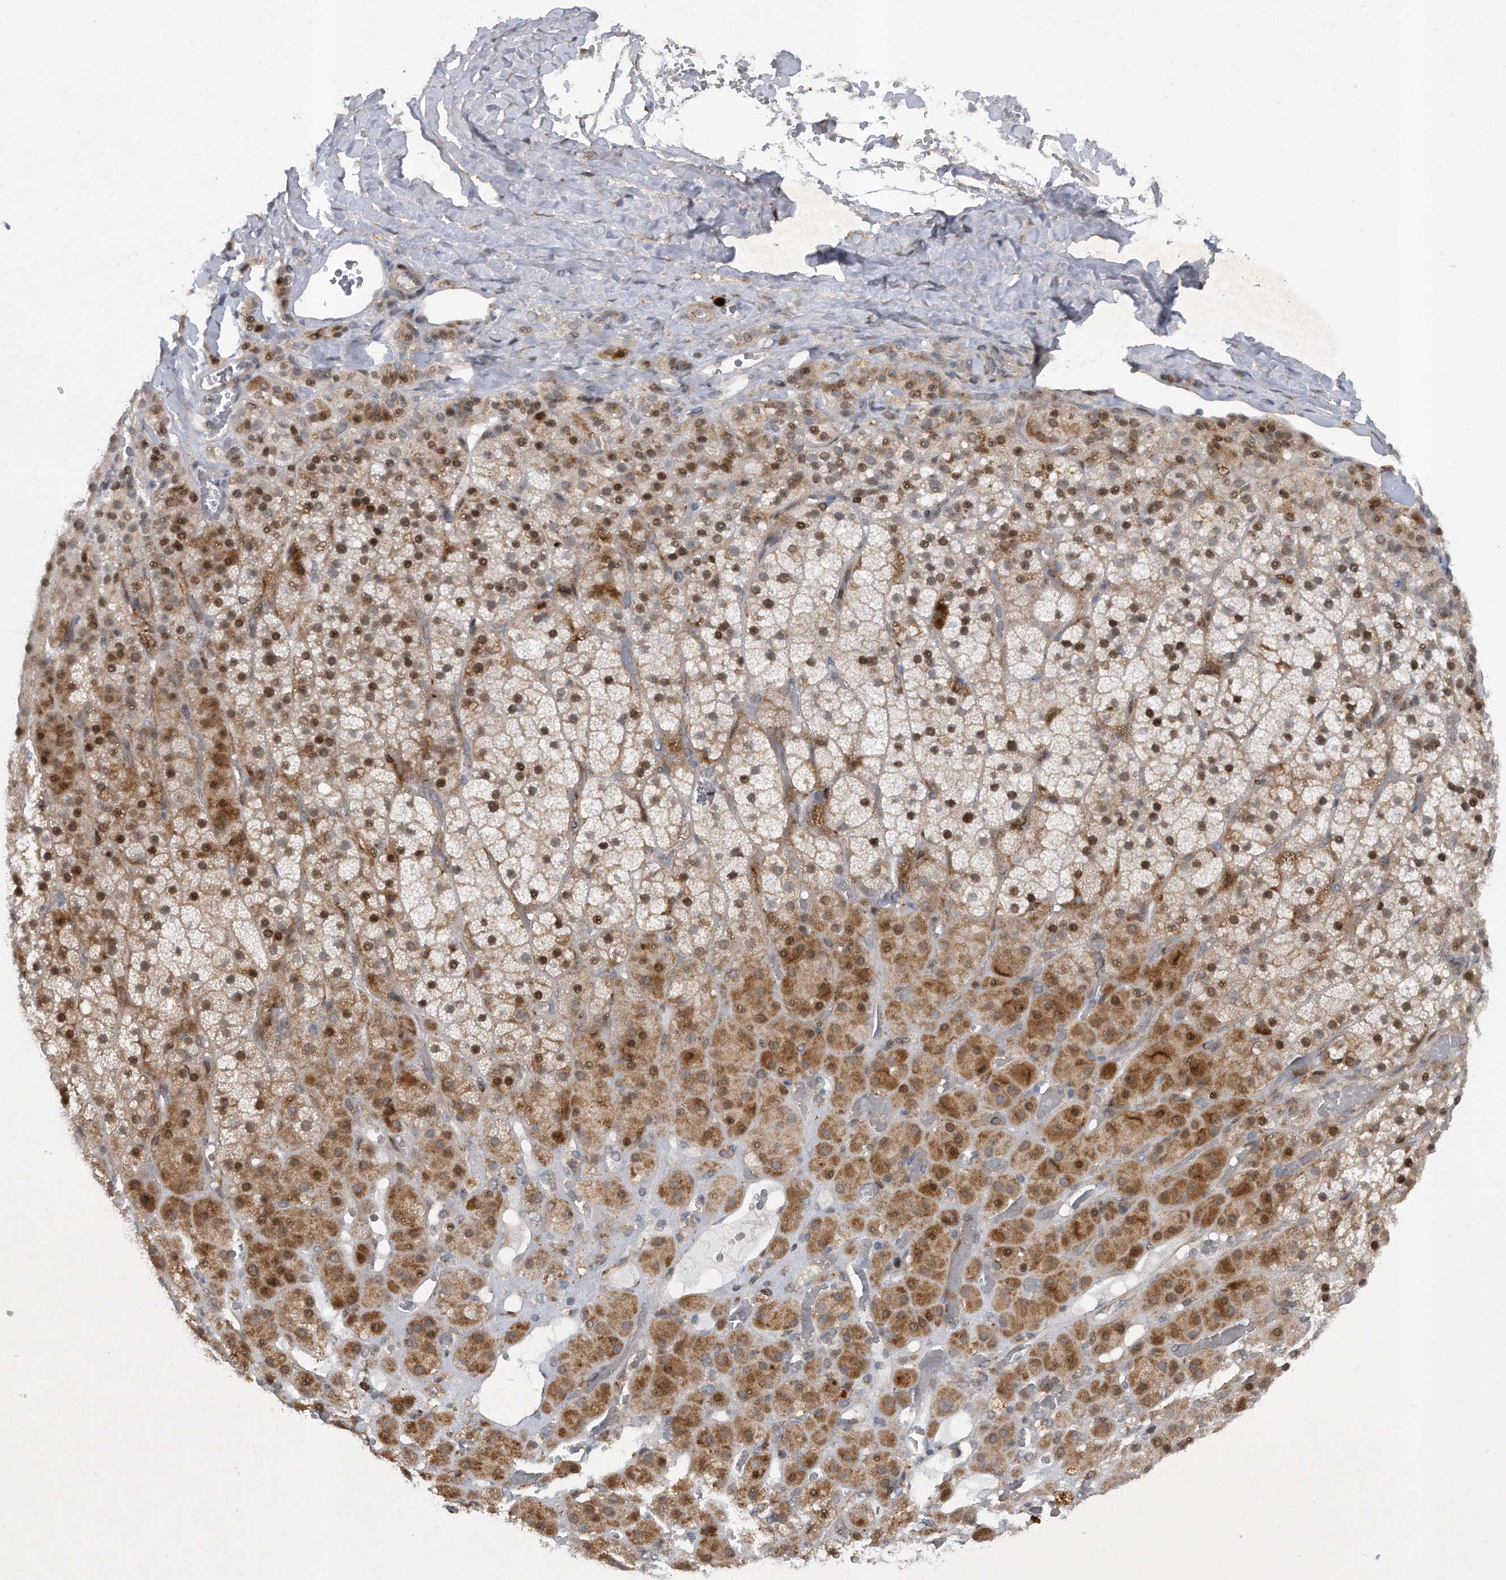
{"staining": {"intensity": "moderate", "quantity": ">75%", "location": "cytoplasmic/membranous,nuclear"}, "tissue": "adrenal gland", "cell_type": "Glandular cells", "image_type": "normal", "snomed": [{"axis": "morphology", "description": "Normal tissue, NOS"}, {"axis": "topography", "description": "Adrenal gland"}], "caption": "IHC micrograph of benign adrenal gland: adrenal gland stained using immunohistochemistry displays medium levels of moderate protein expression localized specifically in the cytoplasmic/membranous,nuclear of glandular cells, appearing as a cytoplasmic/membranous,nuclear brown color.", "gene": "PGBD2", "patient": {"sex": "male", "age": 57}}